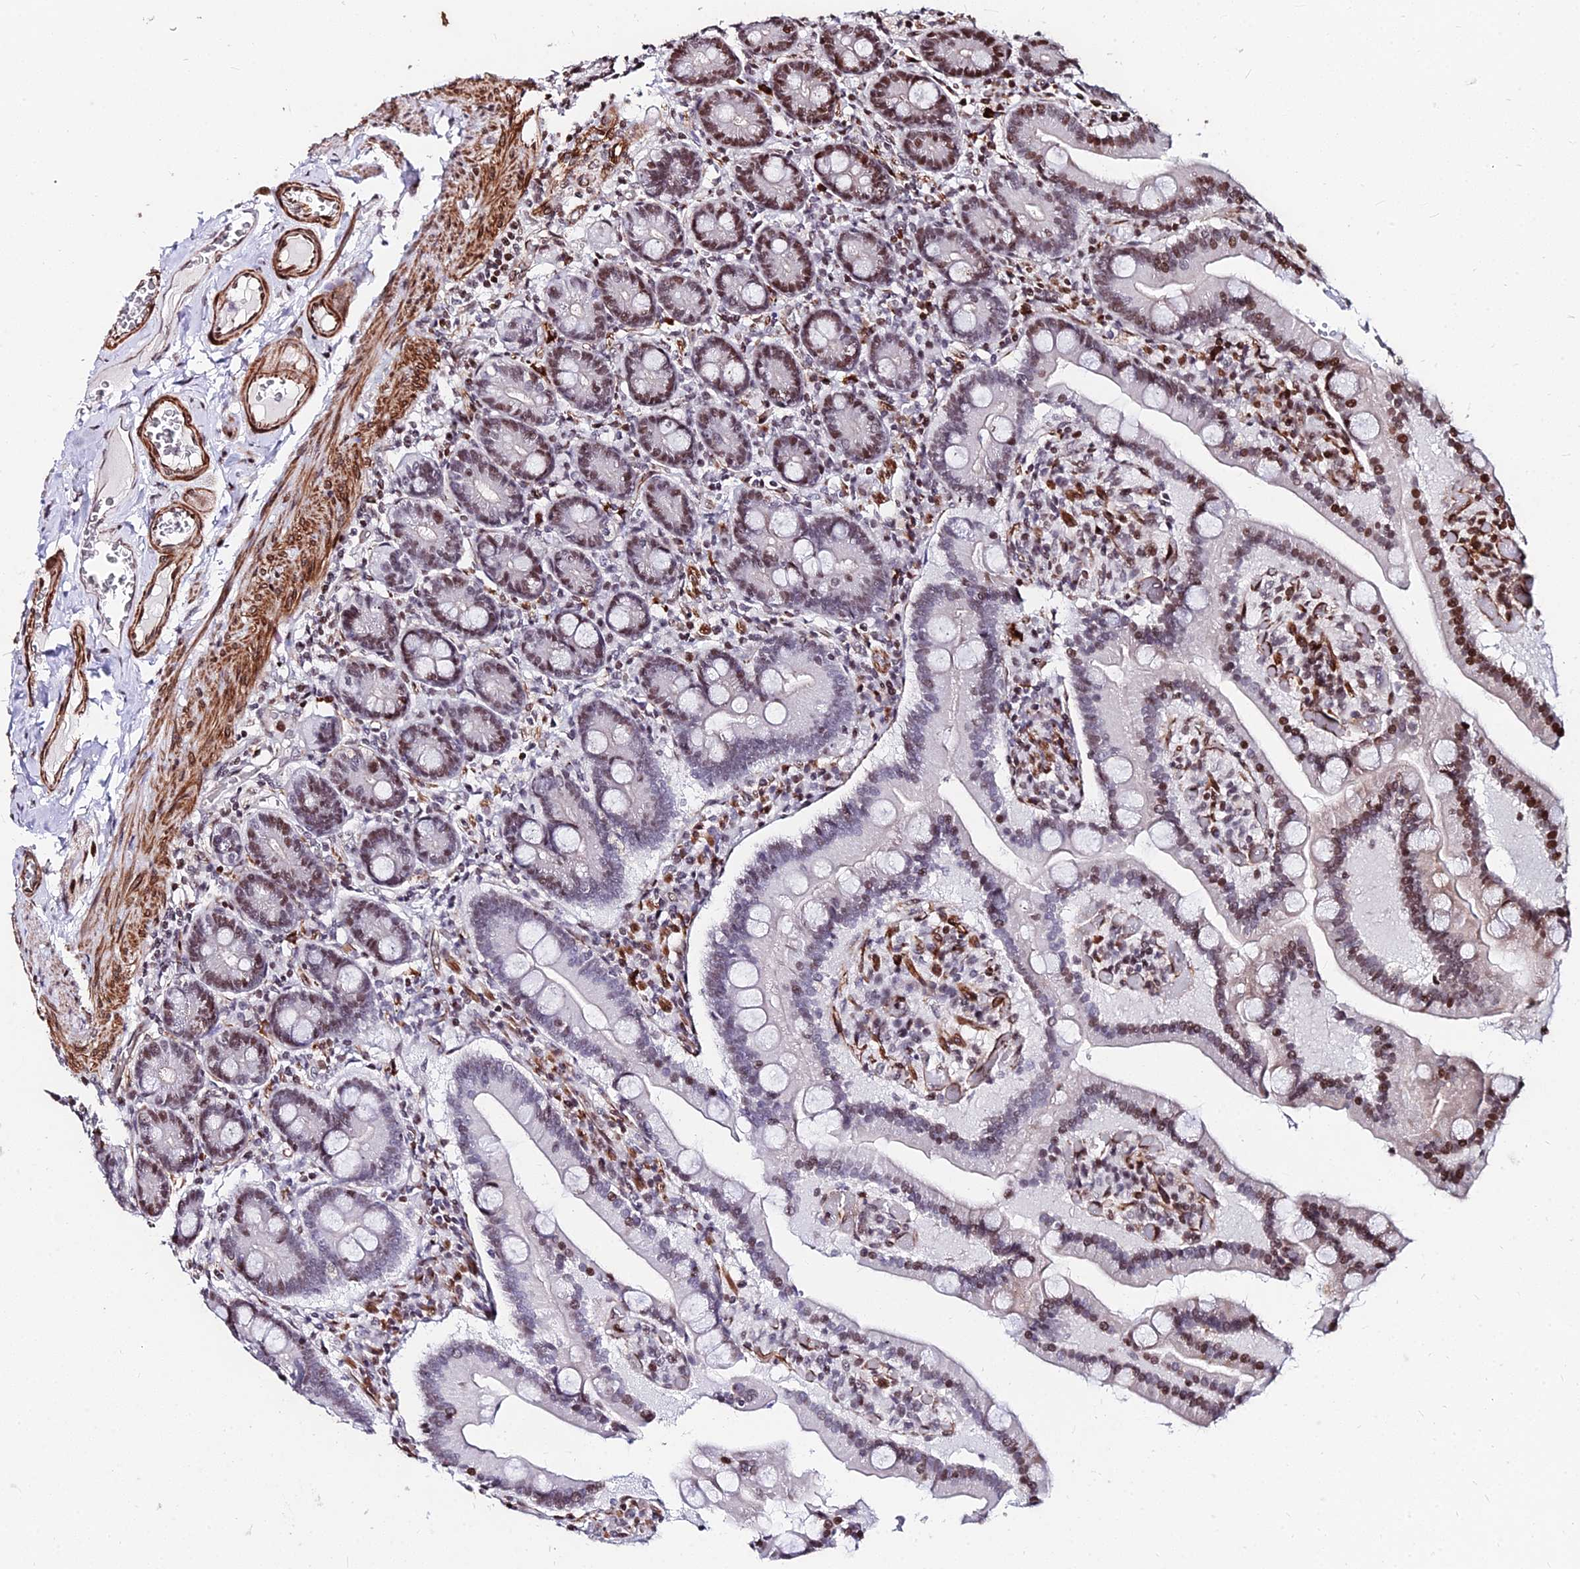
{"staining": {"intensity": "strong", "quantity": ">75%", "location": "nuclear"}, "tissue": "duodenum", "cell_type": "Glandular cells", "image_type": "normal", "snomed": [{"axis": "morphology", "description": "Normal tissue, NOS"}, {"axis": "topography", "description": "Duodenum"}], "caption": "A brown stain highlights strong nuclear expression of a protein in glandular cells of normal human duodenum.", "gene": "NYAP2", "patient": {"sex": "female", "age": 62}}